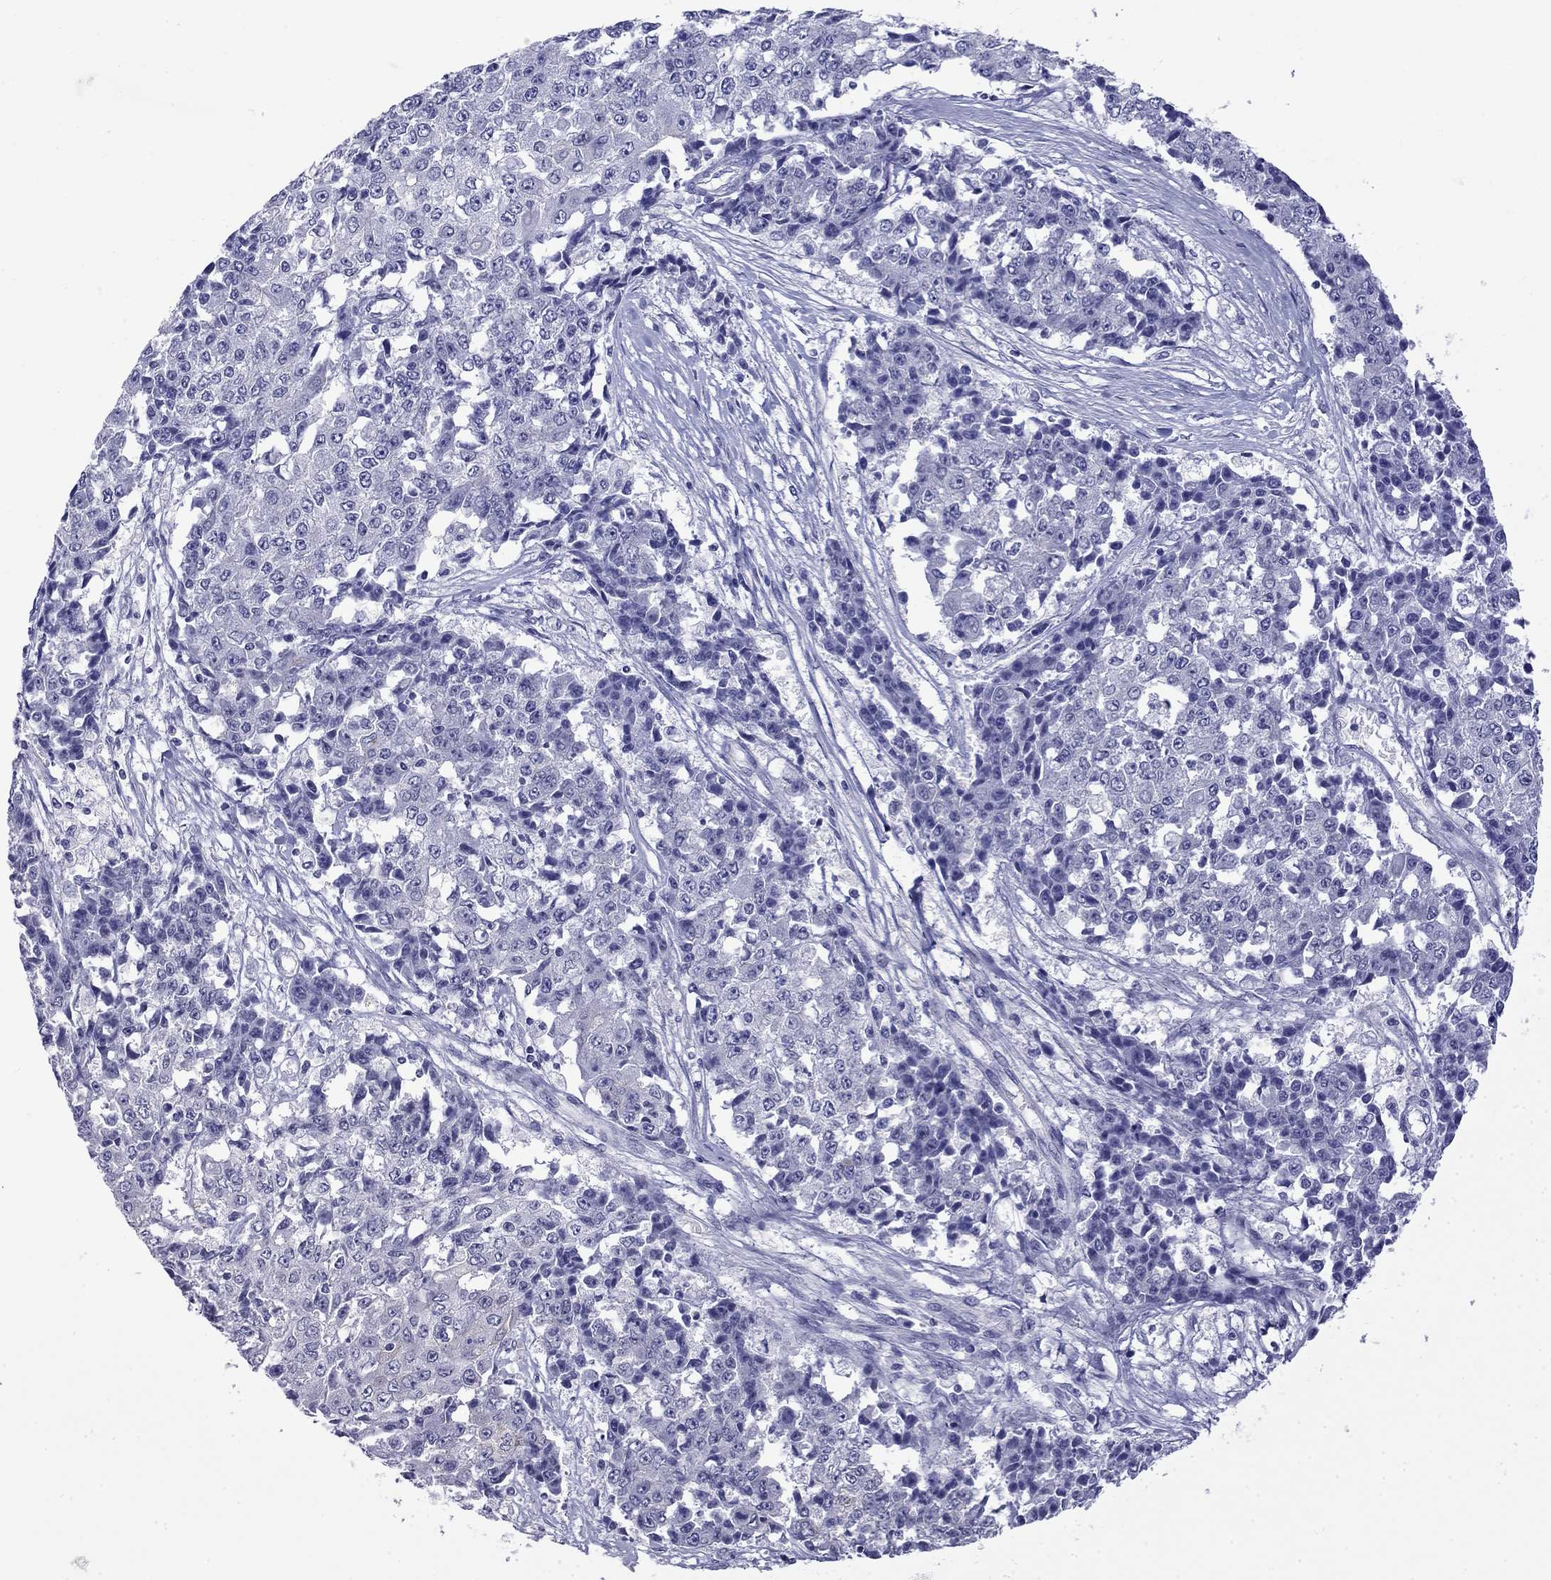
{"staining": {"intensity": "negative", "quantity": "none", "location": "none"}, "tissue": "ovarian cancer", "cell_type": "Tumor cells", "image_type": "cancer", "snomed": [{"axis": "morphology", "description": "Carcinoma, endometroid"}, {"axis": "topography", "description": "Ovary"}], "caption": "This histopathology image is of endometroid carcinoma (ovarian) stained with IHC to label a protein in brown with the nuclei are counter-stained blue. There is no positivity in tumor cells.", "gene": "PRR18", "patient": {"sex": "female", "age": 42}}